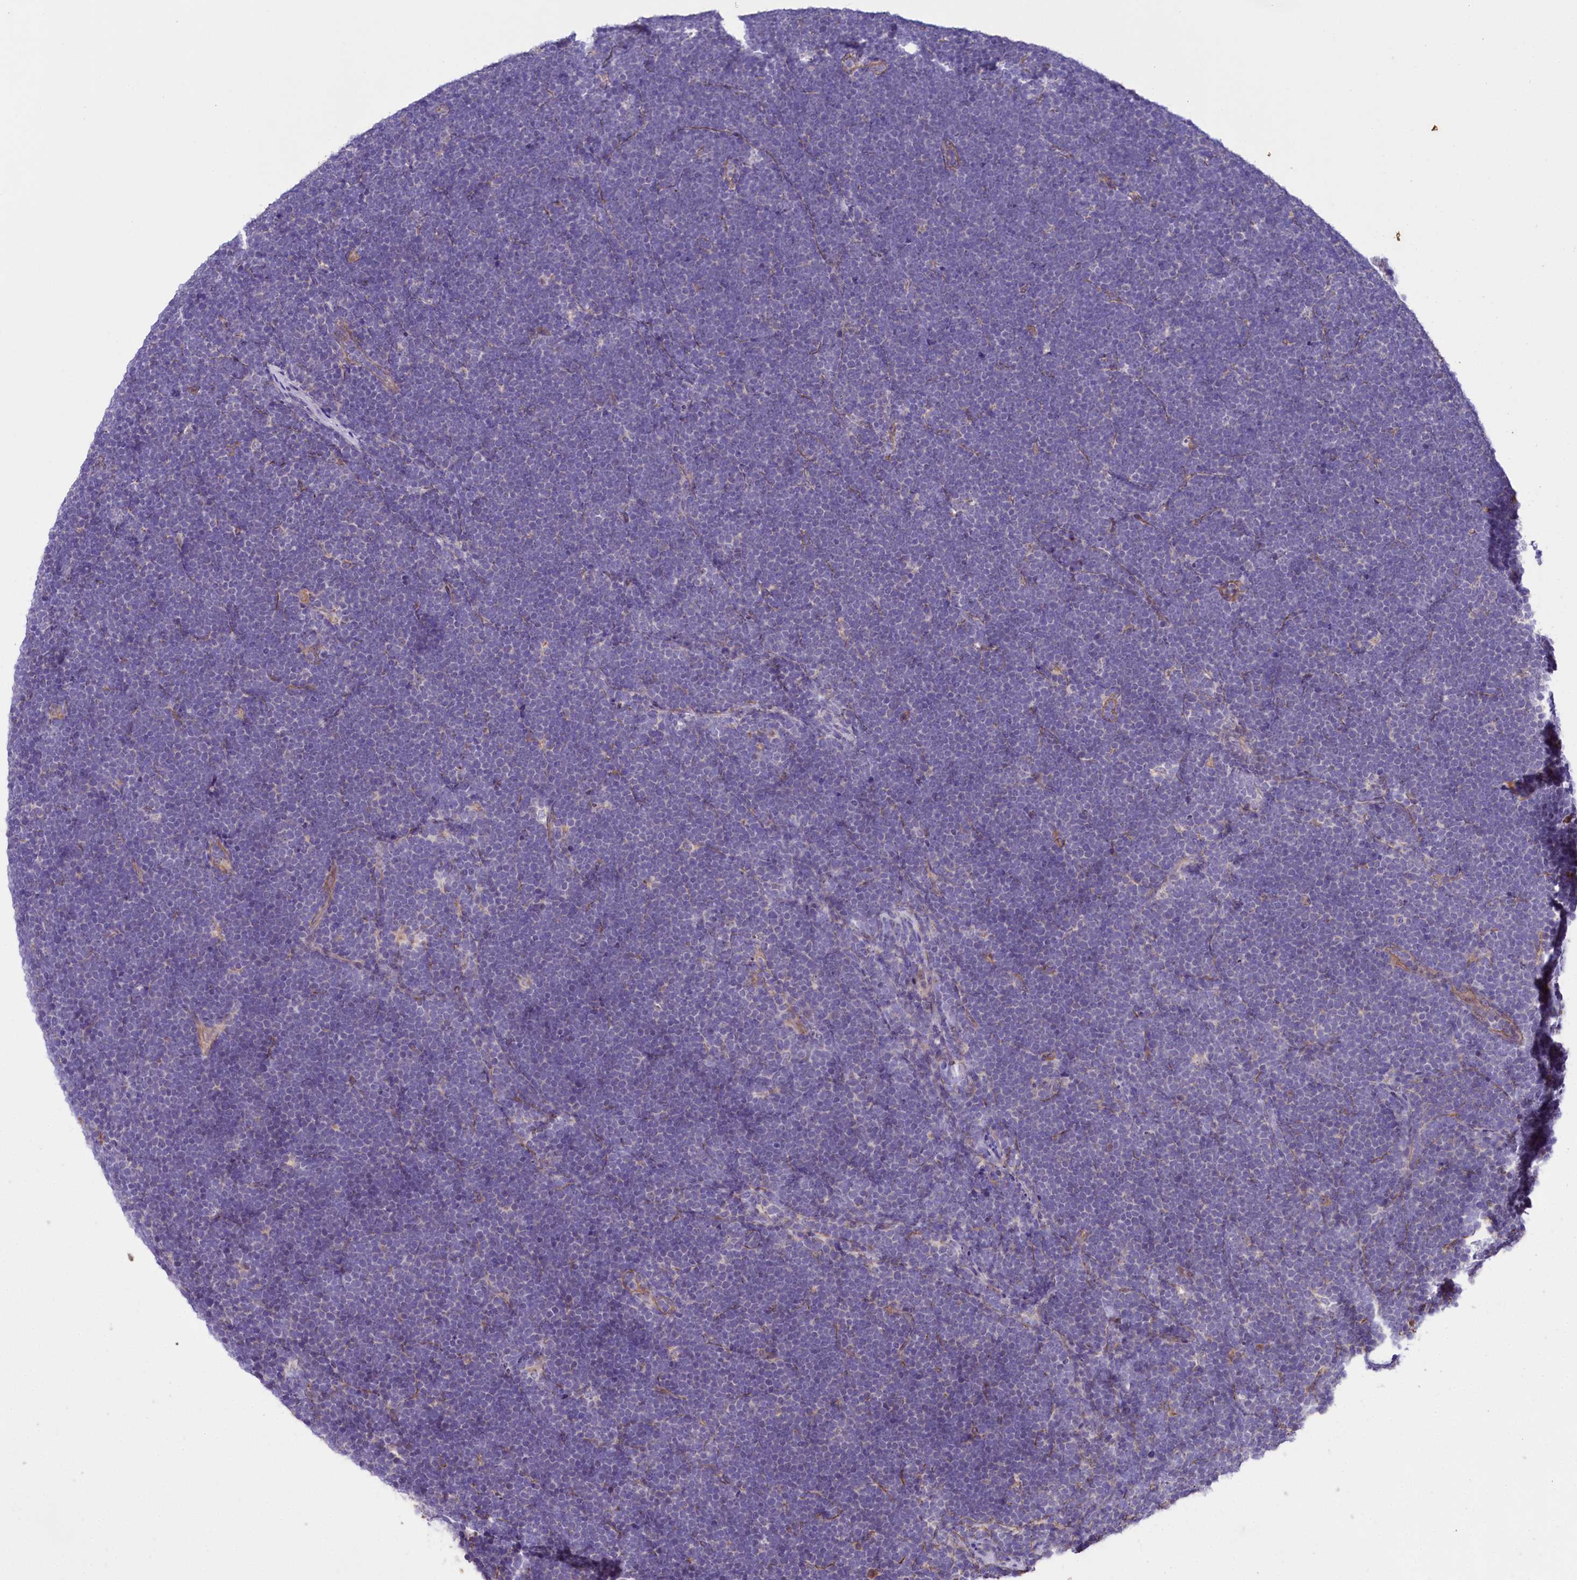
{"staining": {"intensity": "negative", "quantity": "none", "location": "none"}, "tissue": "lymphoma", "cell_type": "Tumor cells", "image_type": "cancer", "snomed": [{"axis": "morphology", "description": "Malignant lymphoma, non-Hodgkin's type, High grade"}, {"axis": "topography", "description": "Lymph node"}], "caption": "This is a photomicrograph of immunohistochemistry (IHC) staining of malignant lymphoma, non-Hodgkin's type (high-grade), which shows no positivity in tumor cells.", "gene": "SLC7A1", "patient": {"sex": "male", "age": 13}}